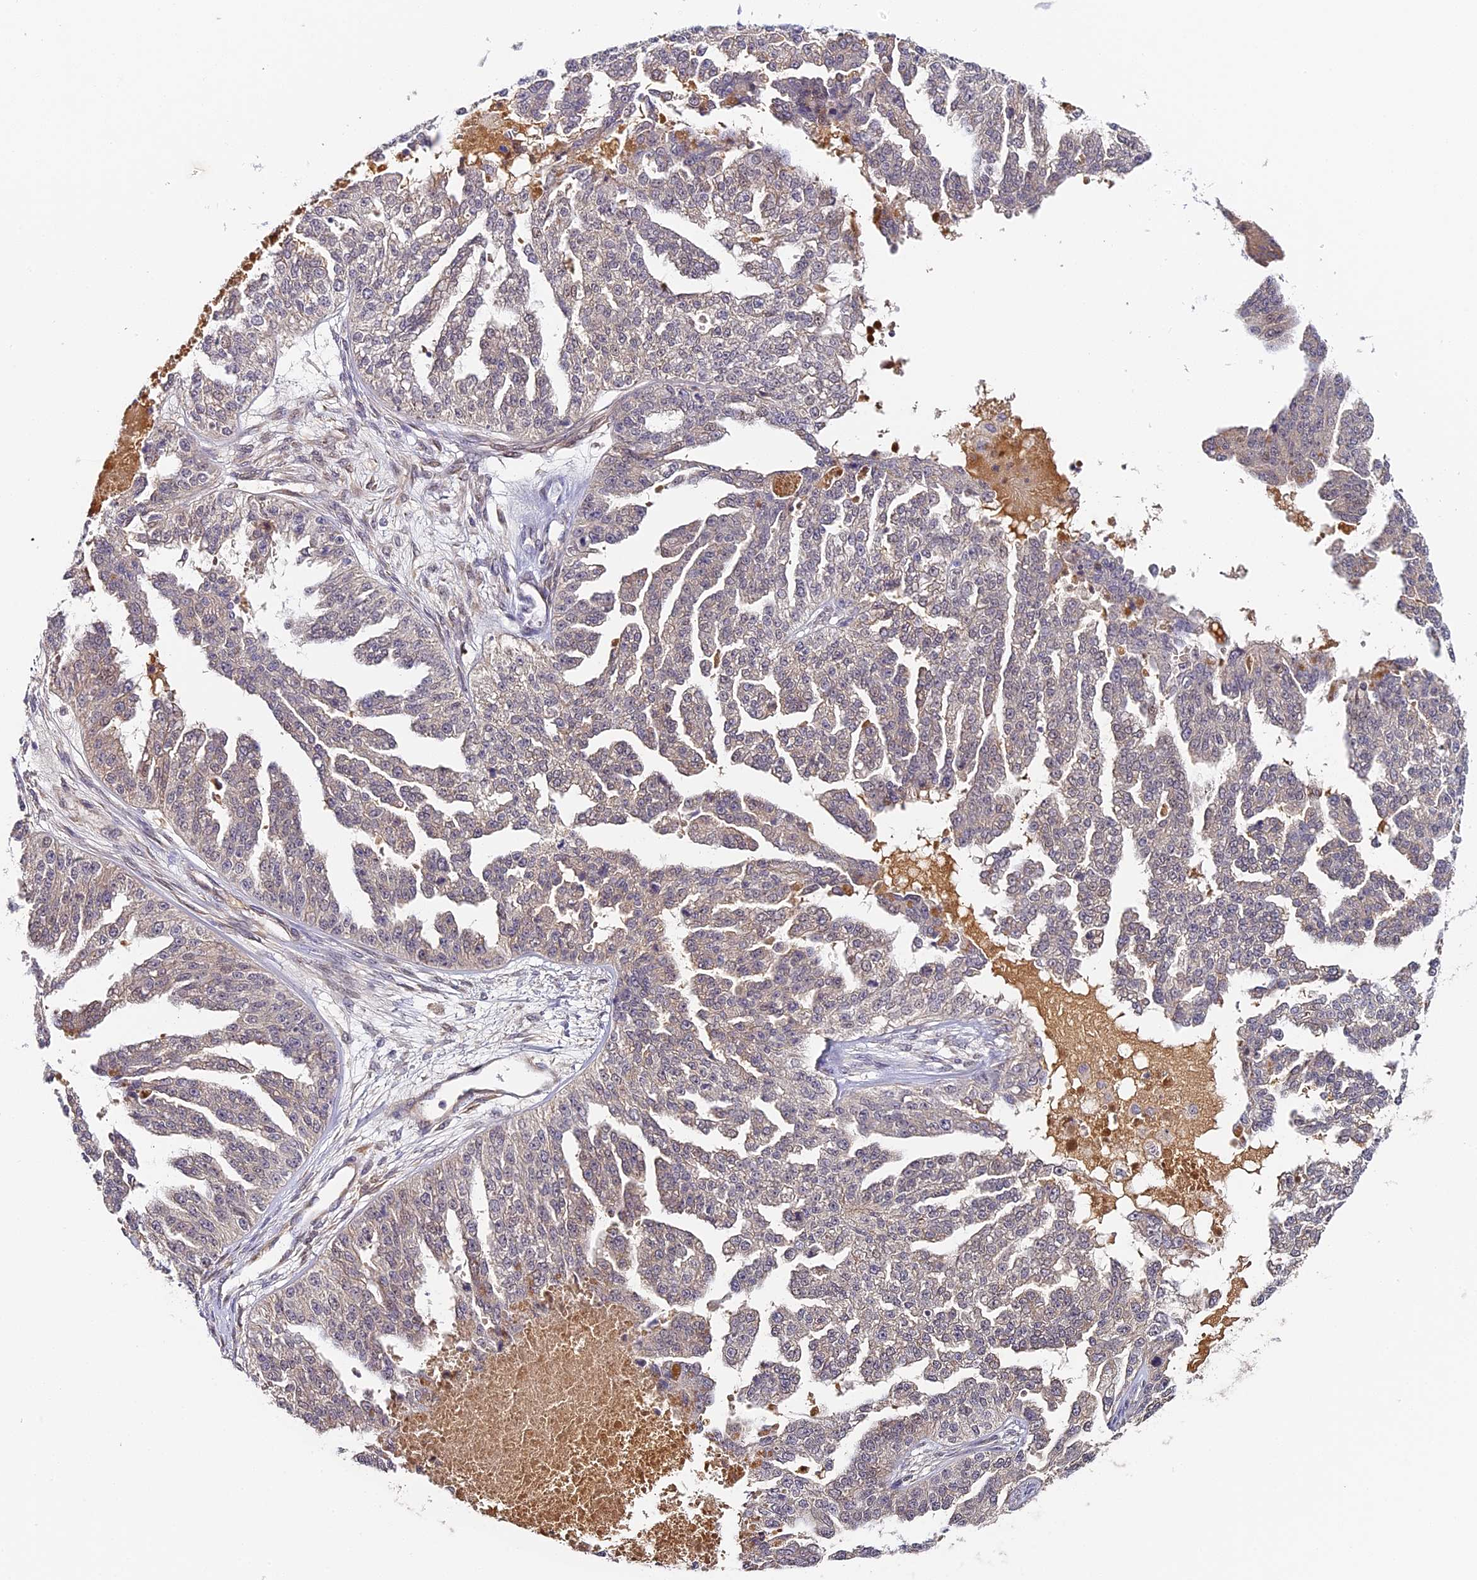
{"staining": {"intensity": "negative", "quantity": "none", "location": "none"}, "tissue": "ovarian cancer", "cell_type": "Tumor cells", "image_type": "cancer", "snomed": [{"axis": "morphology", "description": "Cystadenocarcinoma, serous, NOS"}, {"axis": "topography", "description": "Ovary"}], "caption": "There is no significant staining in tumor cells of ovarian cancer.", "gene": "IMPACT", "patient": {"sex": "female", "age": 58}}